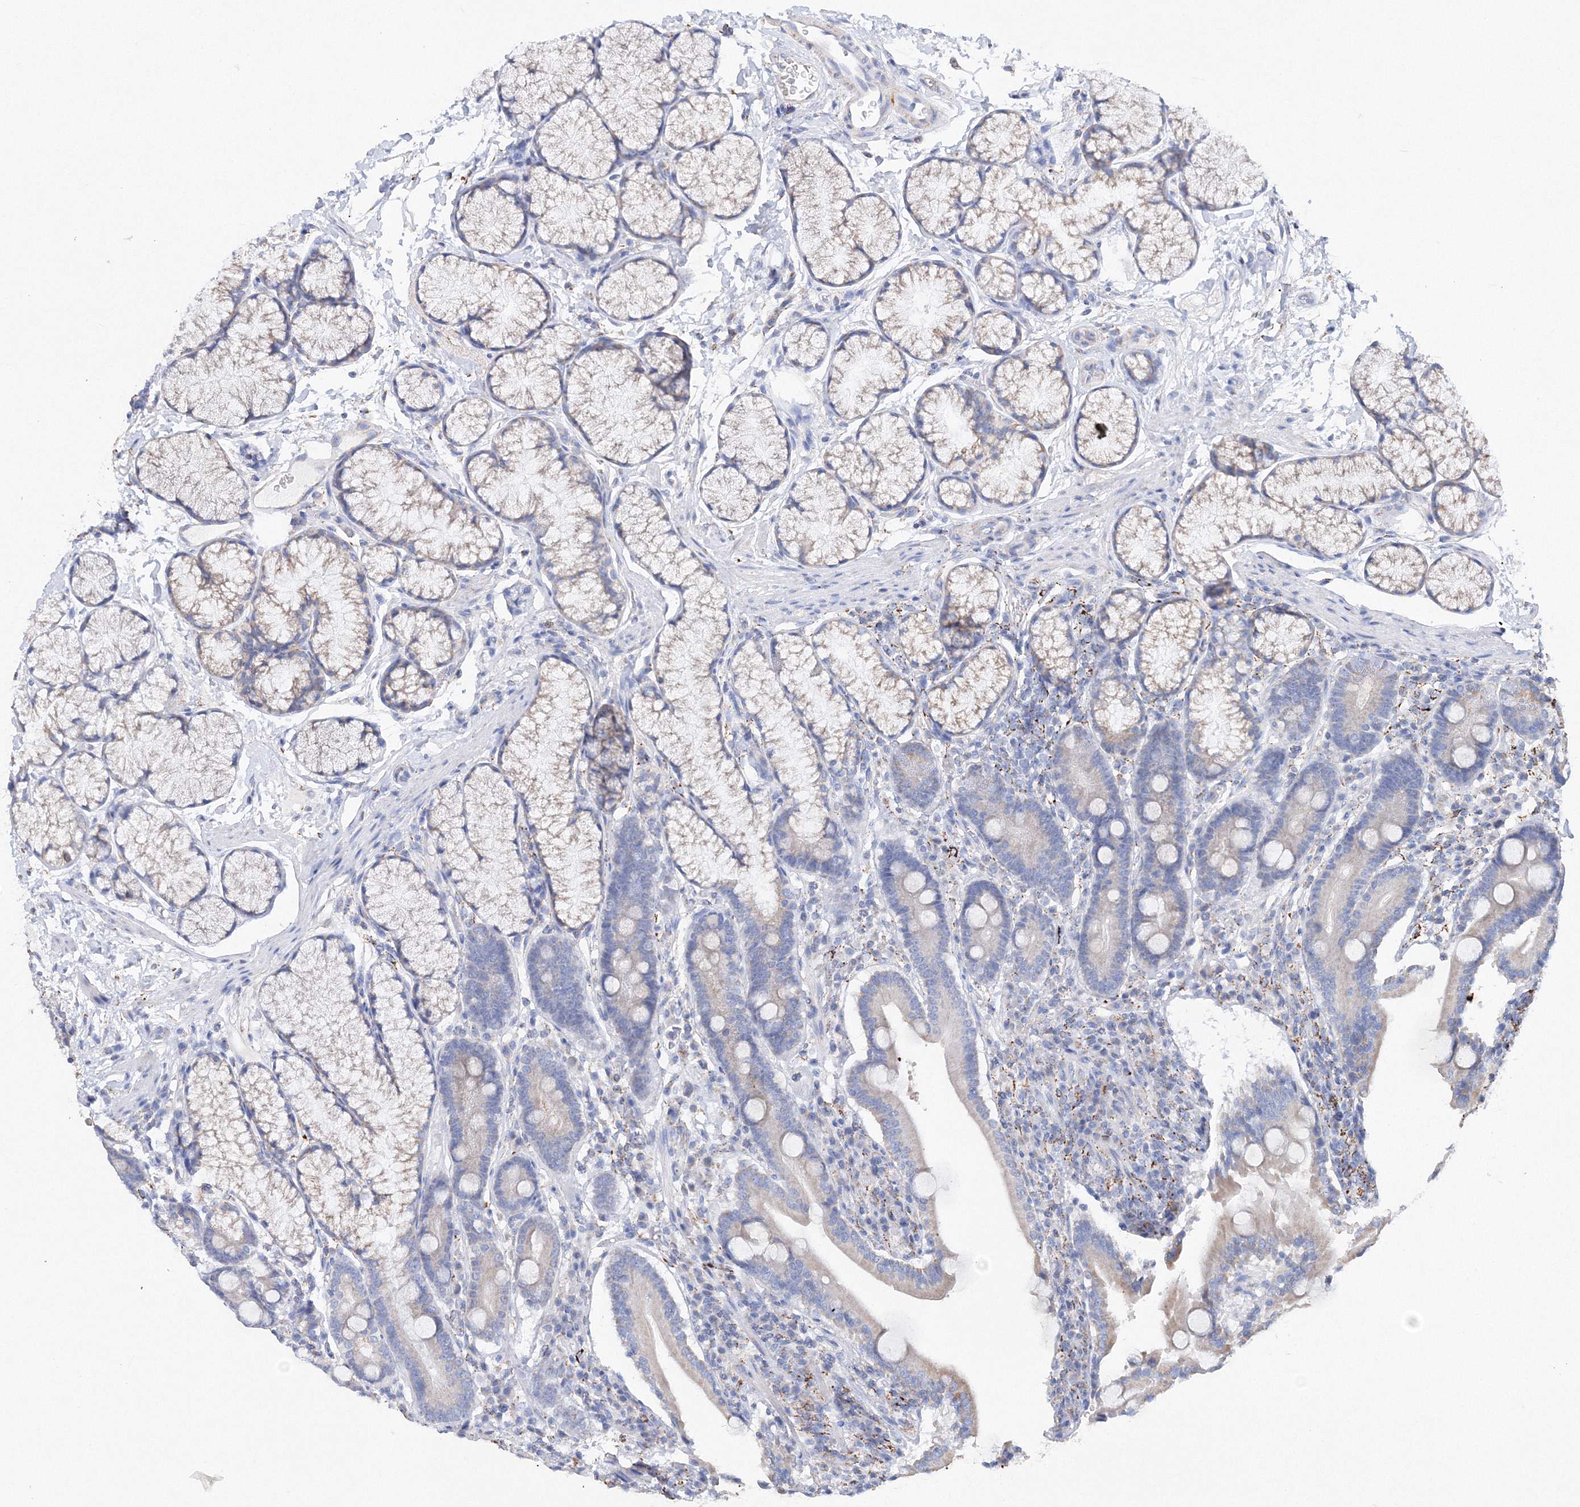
{"staining": {"intensity": "weak", "quantity": "<25%", "location": "cytoplasmic/membranous"}, "tissue": "duodenum", "cell_type": "Glandular cells", "image_type": "normal", "snomed": [{"axis": "morphology", "description": "Normal tissue, NOS"}, {"axis": "topography", "description": "Duodenum"}], "caption": "A photomicrograph of duodenum stained for a protein shows no brown staining in glandular cells.", "gene": "MERTK", "patient": {"sex": "male", "age": 35}}